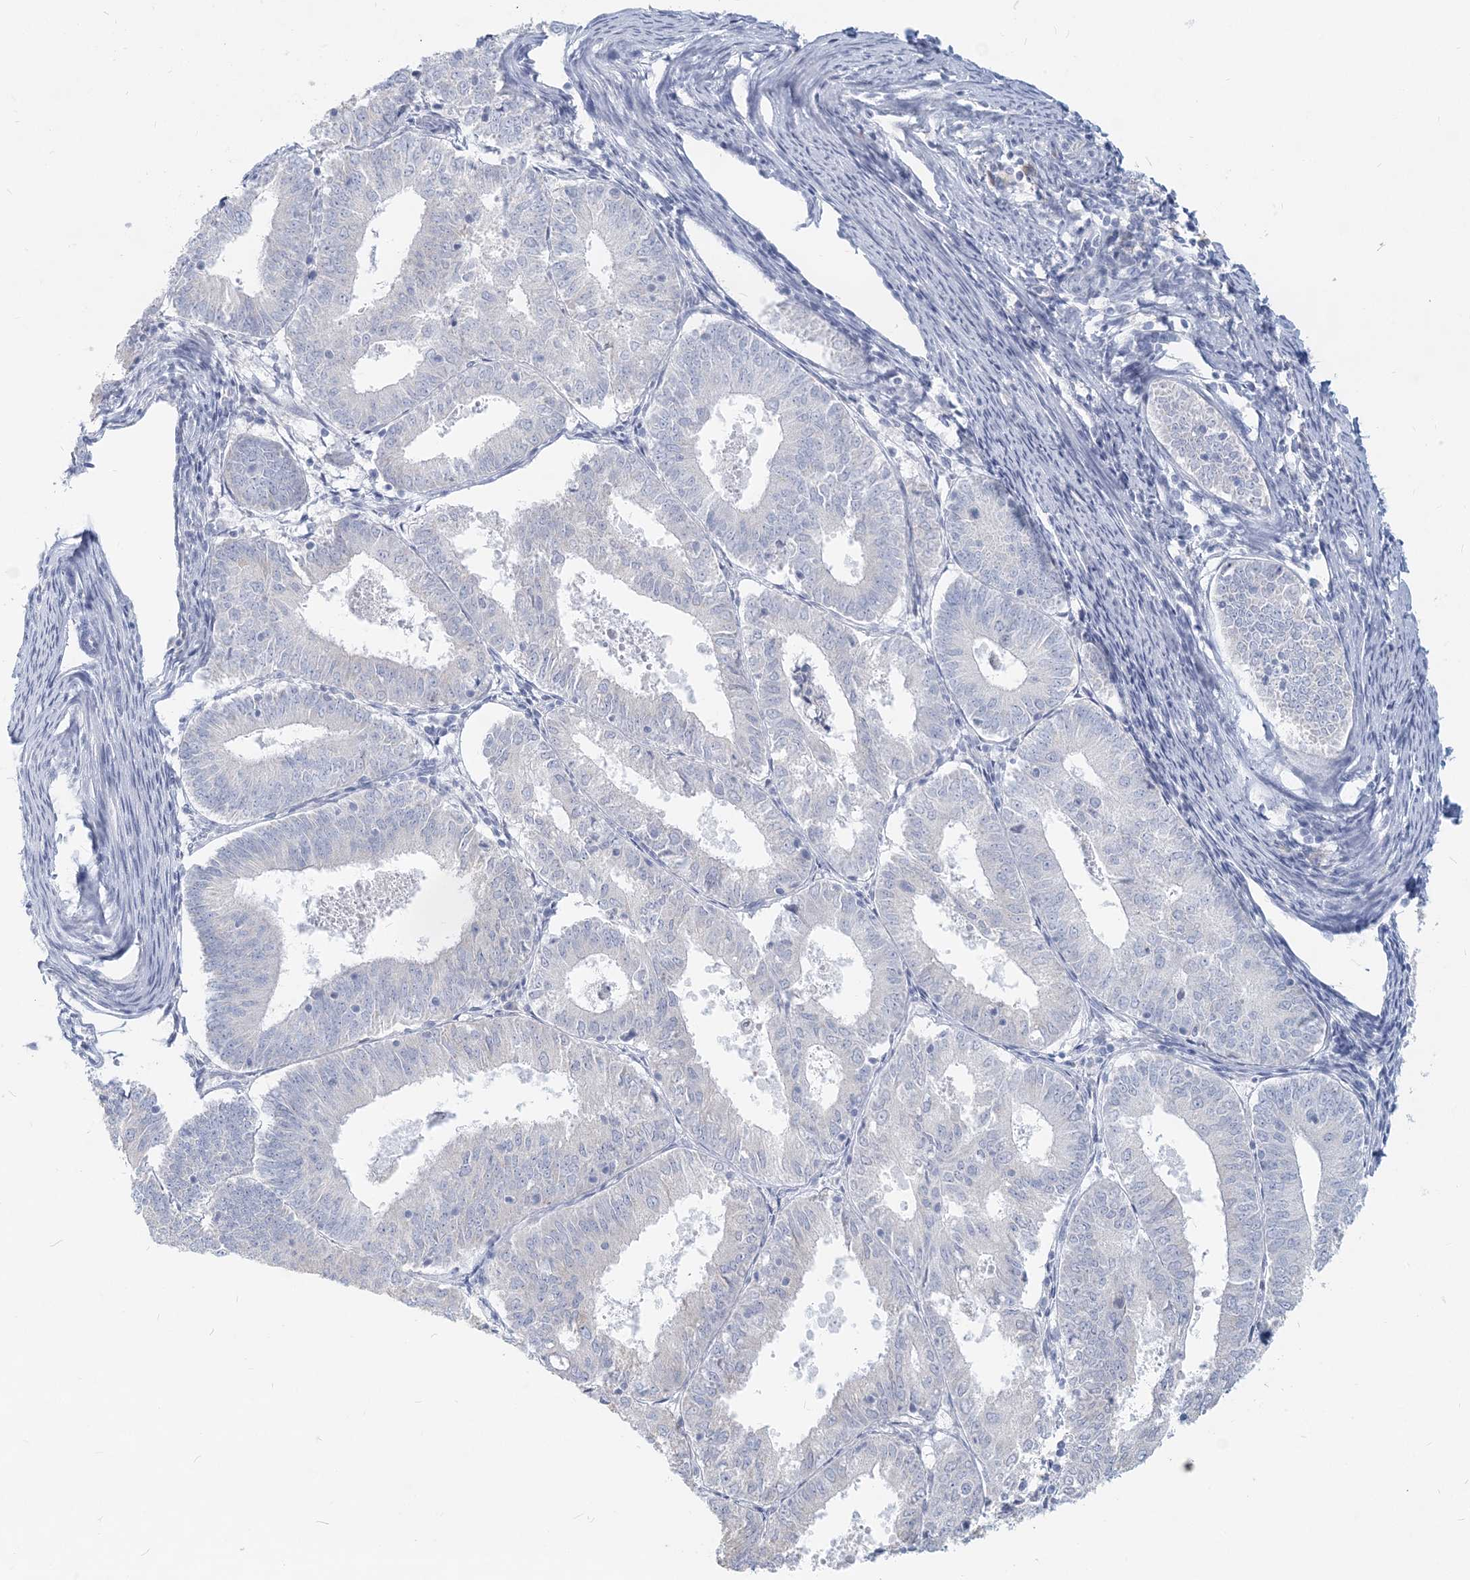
{"staining": {"intensity": "negative", "quantity": "none", "location": "none"}, "tissue": "endometrial cancer", "cell_type": "Tumor cells", "image_type": "cancer", "snomed": [{"axis": "morphology", "description": "Adenocarcinoma, NOS"}, {"axis": "topography", "description": "Endometrium"}], "caption": "Tumor cells are negative for protein expression in human endometrial cancer (adenocarcinoma).", "gene": "CSN1S1", "patient": {"sex": "female", "age": 57}}